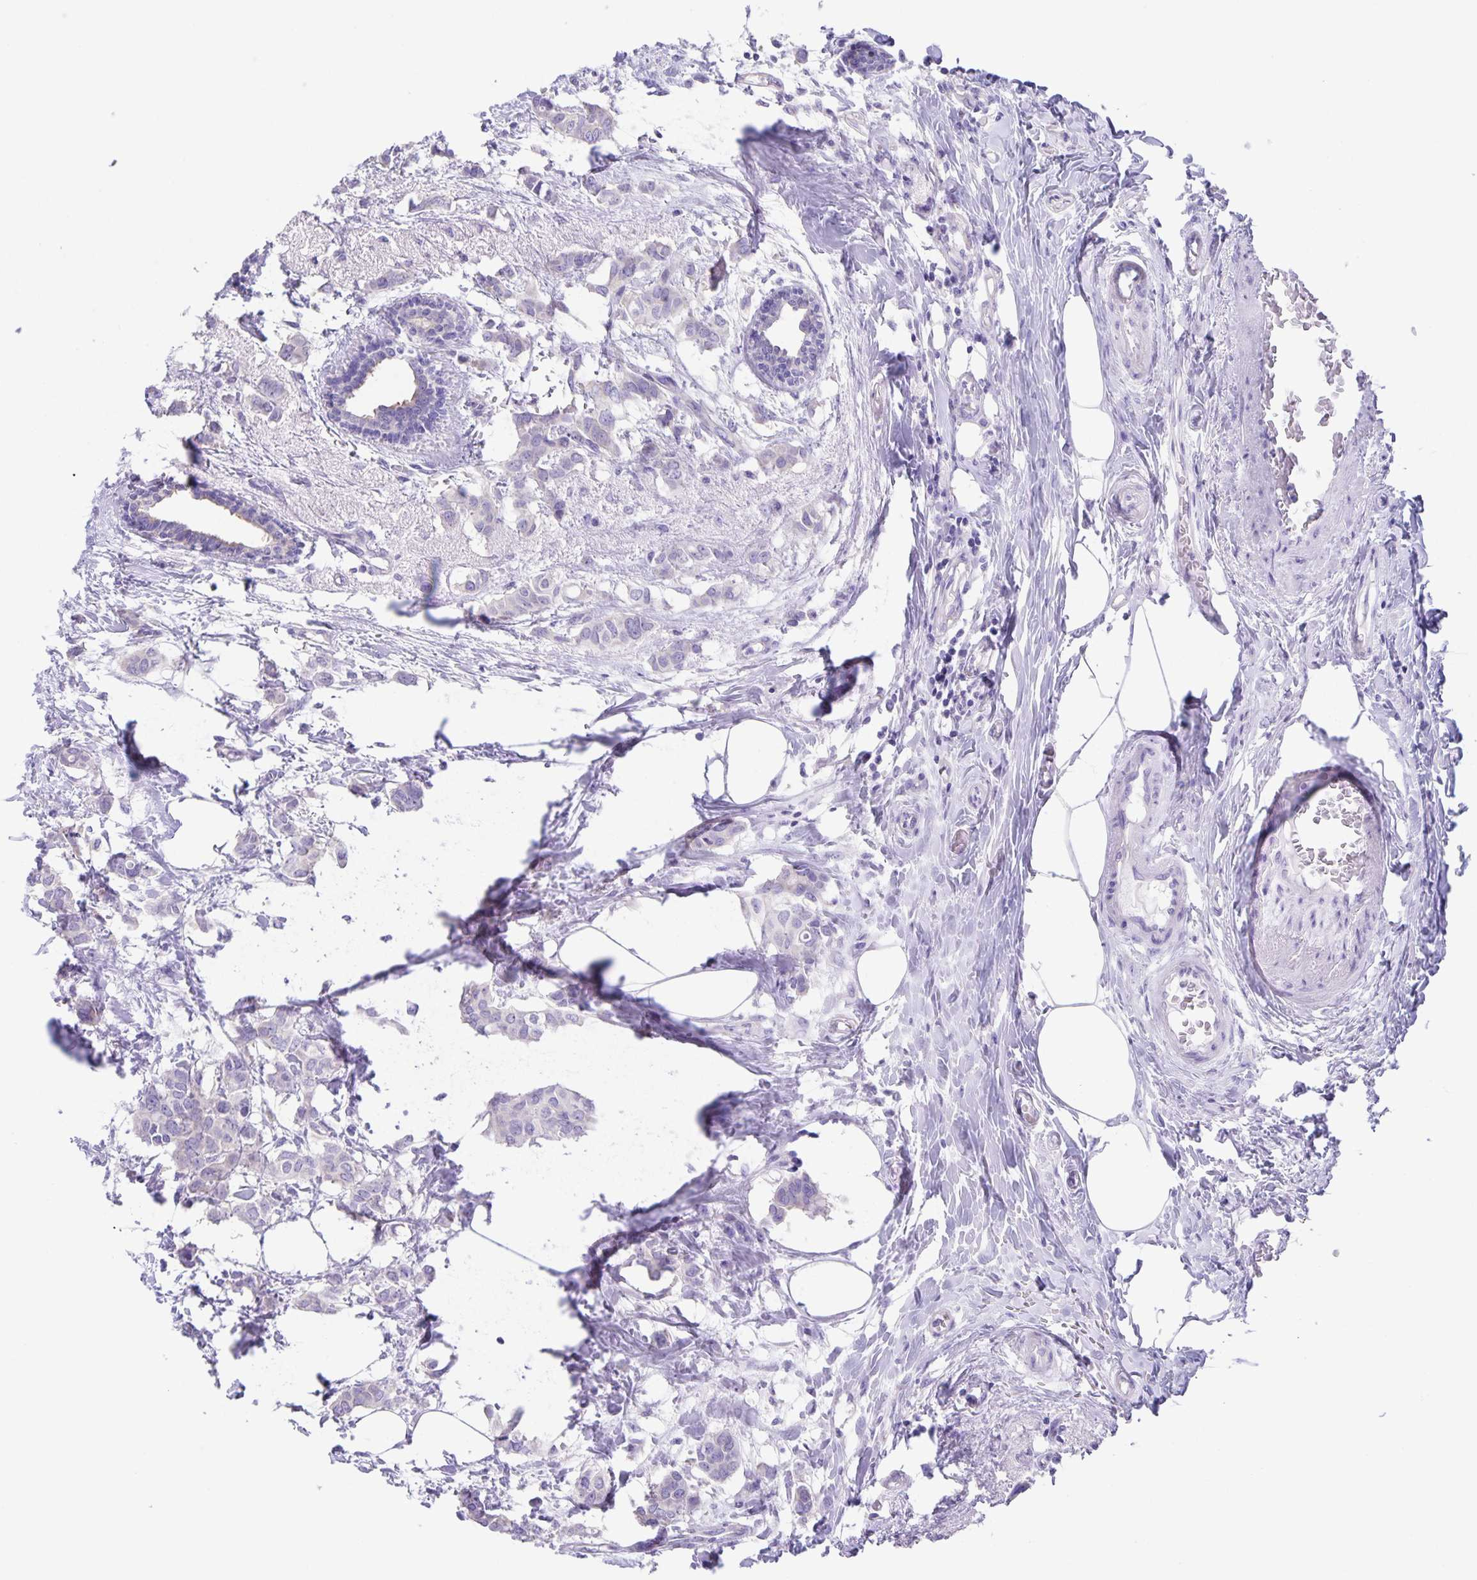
{"staining": {"intensity": "negative", "quantity": "none", "location": "none"}, "tissue": "breast cancer", "cell_type": "Tumor cells", "image_type": "cancer", "snomed": [{"axis": "morphology", "description": "Duct carcinoma"}, {"axis": "topography", "description": "Breast"}], "caption": "IHC photomicrograph of breast cancer stained for a protein (brown), which shows no positivity in tumor cells. (DAB IHC visualized using brightfield microscopy, high magnification).", "gene": "CAPSL", "patient": {"sex": "female", "age": 62}}